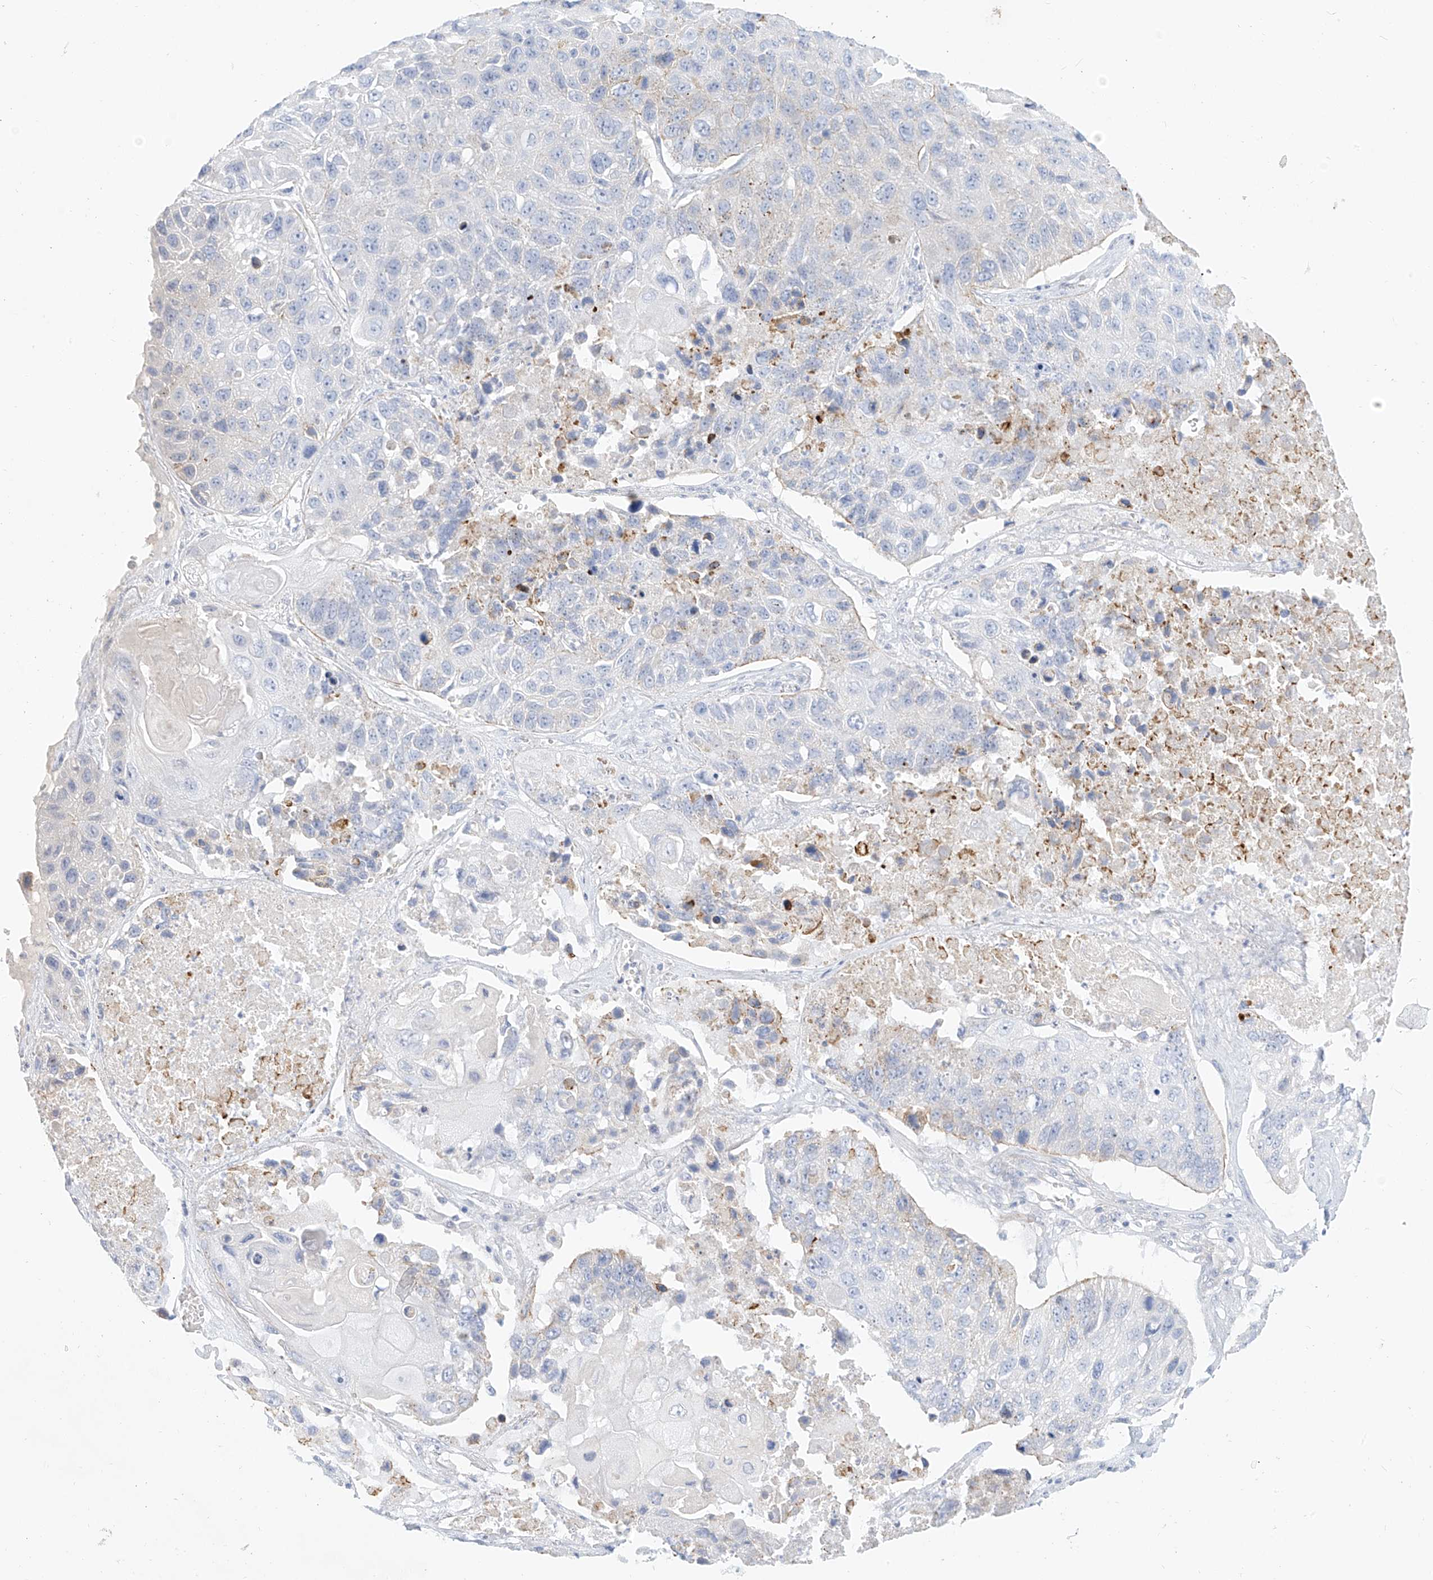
{"staining": {"intensity": "negative", "quantity": "none", "location": "none"}, "tissue": "lung cancer", "cell_type": "Tumor cells", "image_type": "cancer", "snomed": [{"axis": "morphology", "description": "Squamous cell carcinoma, NOS"}, {"axis": "topography", "description": "Lung"}], "caption": "High power microscopy photomicrograph of an immunohistochemistry (IHC) photomicrograph of lung squamous cell carcinoma, revealing no significant expression in tumor cells.", "gene": "ST3GAL5", "patient": {"sex": "male", "age": 61}}